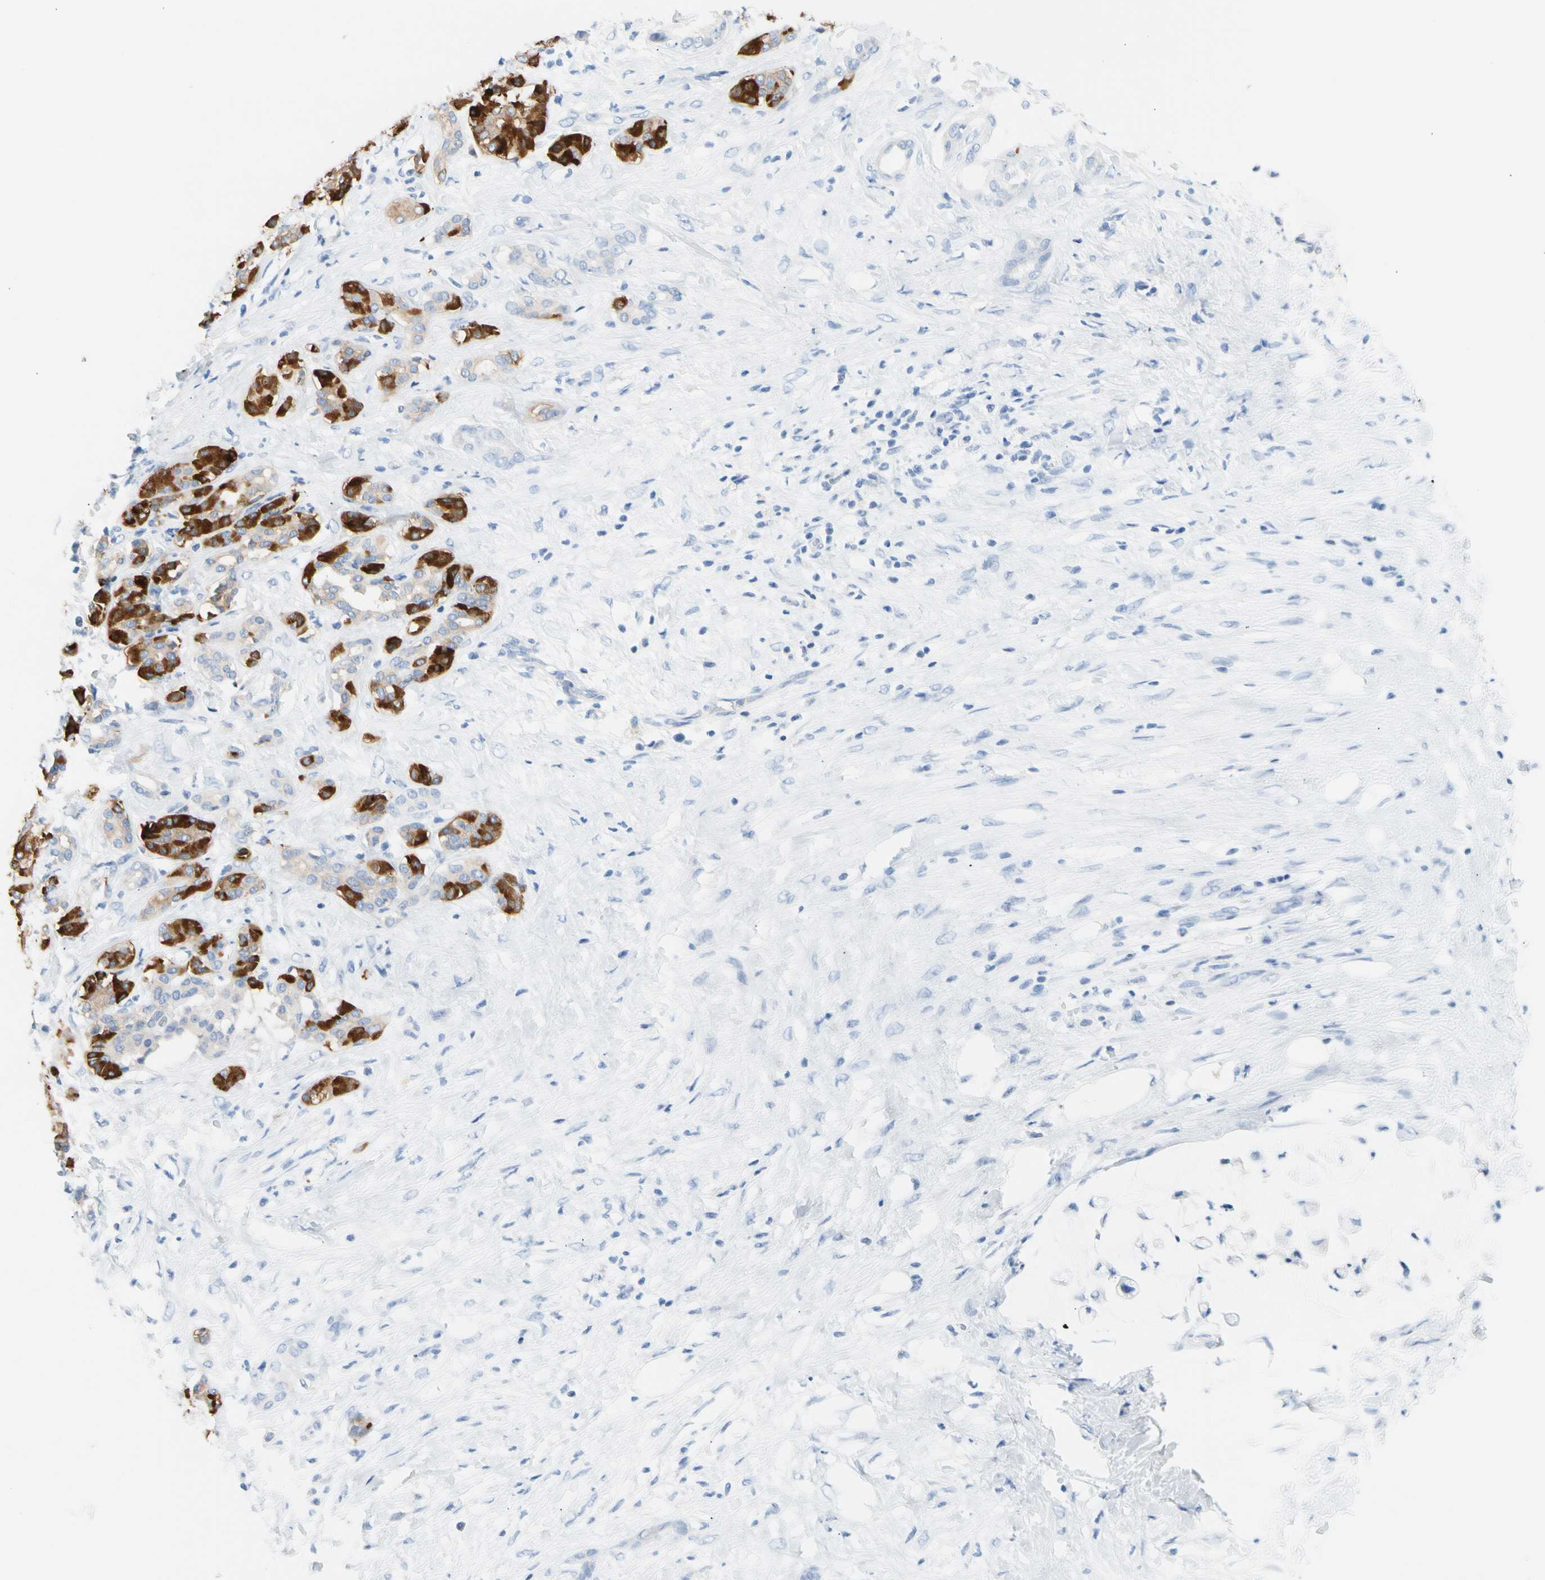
{"staining": {"intensity": "strong", "quantity": "25%-75%", "location": "cytoplasmic/membranous"}, "tissue": "pancreatic cancer", "cell_type": "Tumor cells", "image_type": "cancer", "snomed": [{"axis": "morphology", "description": "Adenocarcinoma, NOS"}, {"axis": "topography", "description": "Pancreas"}], "caption": "A photomicrograph of pancreatic cancer (adenocarcinoma) stained for a protein displays strong cytoplasmic/membranous brown staining in tumor cells.", "gene": "CEL", "patient": {"sex": "male", "age": 41}}